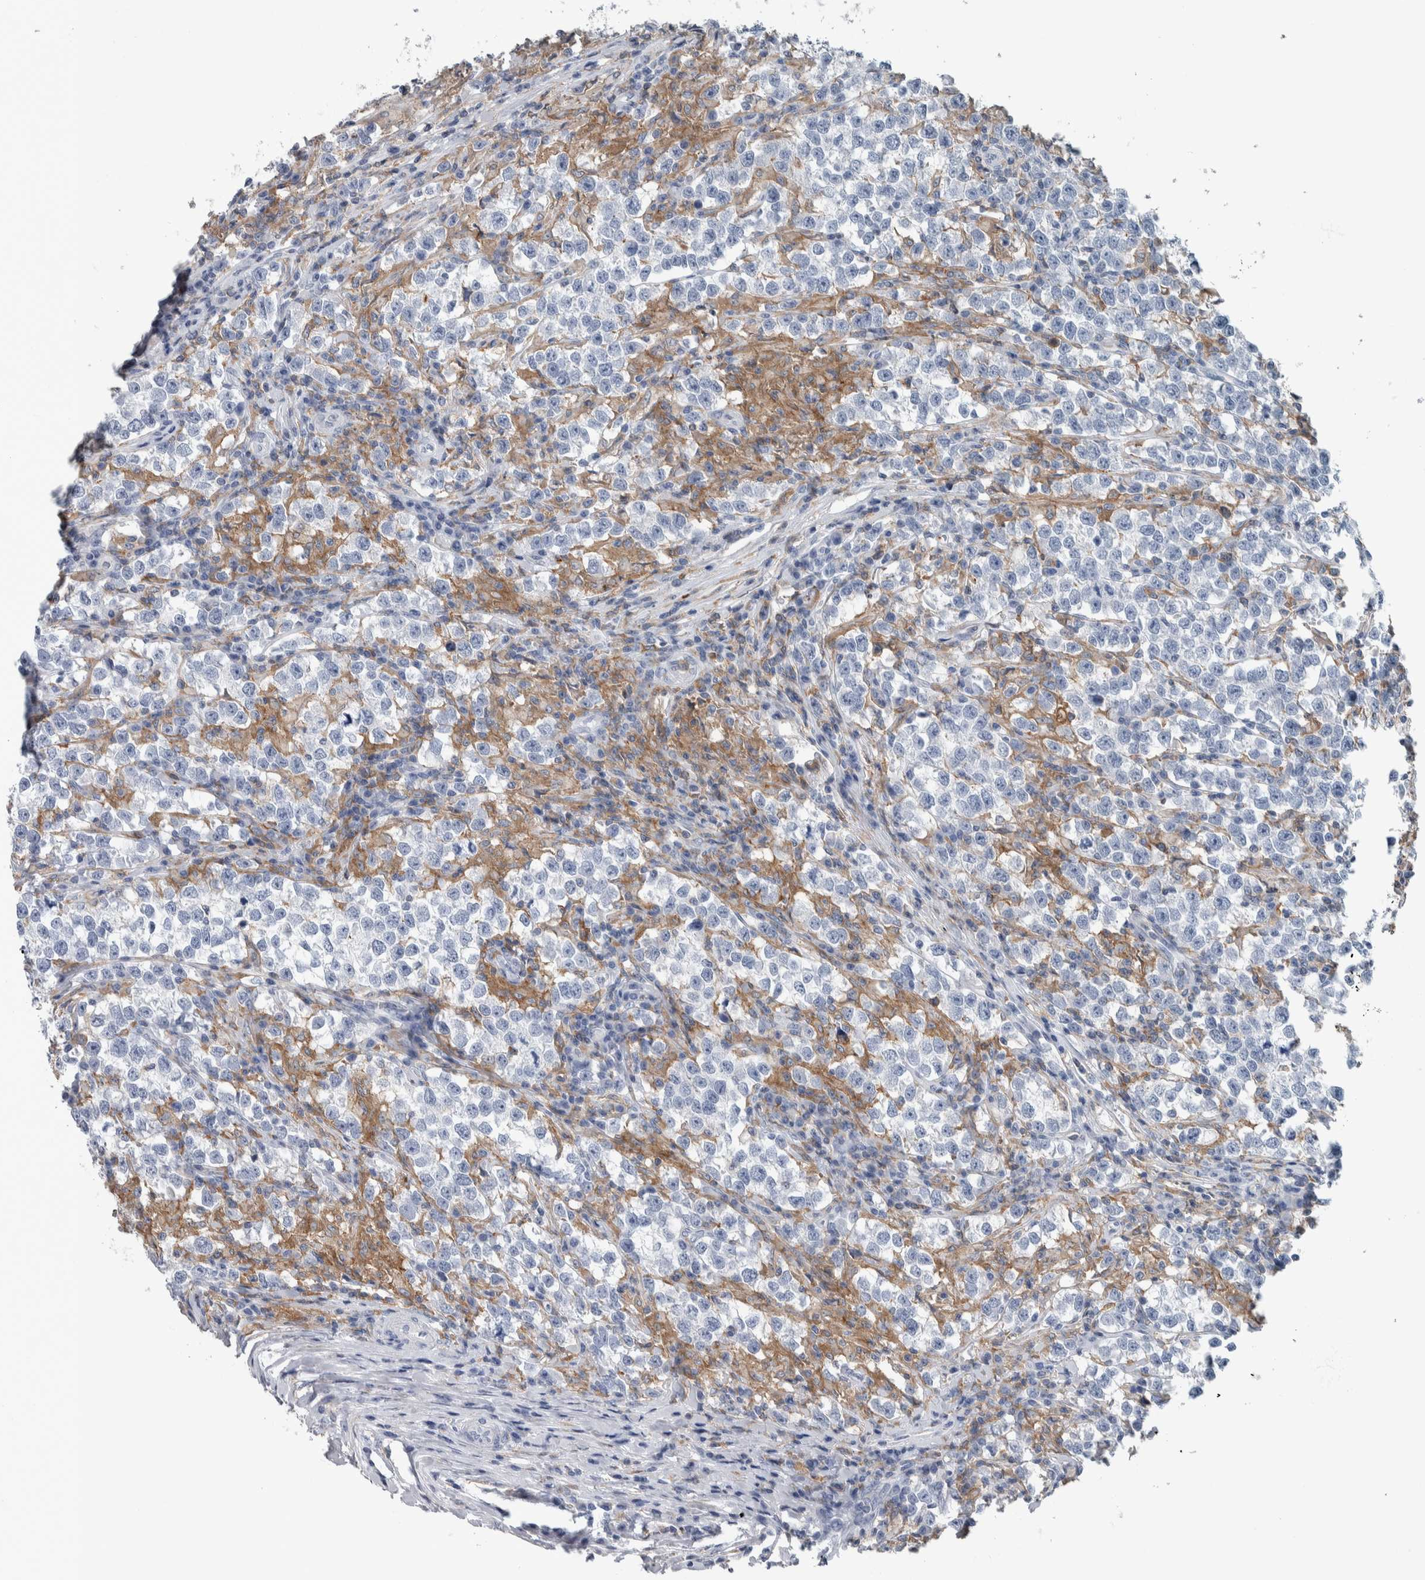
{"staining": {"intensity": "negative", "quantity": "none", "location": "none"}, "tissue": "testis cancer", "cell_type": "Tumor cells", "image_type": "cancer", "snomed": [{"axis": "morphology", "description": "Normal tissue, NOS"}, {"axis": "morphology", "description": "Seminoma, NOS"}, {"axis": "topography", "description": "Testis"}], "caption": "This is an immunohistochemistry image of testis cancer (seminoma). There is no expression in tumor cells.", "gene": "SKAP2", "patient": {"sex": "male", "age": 43}}